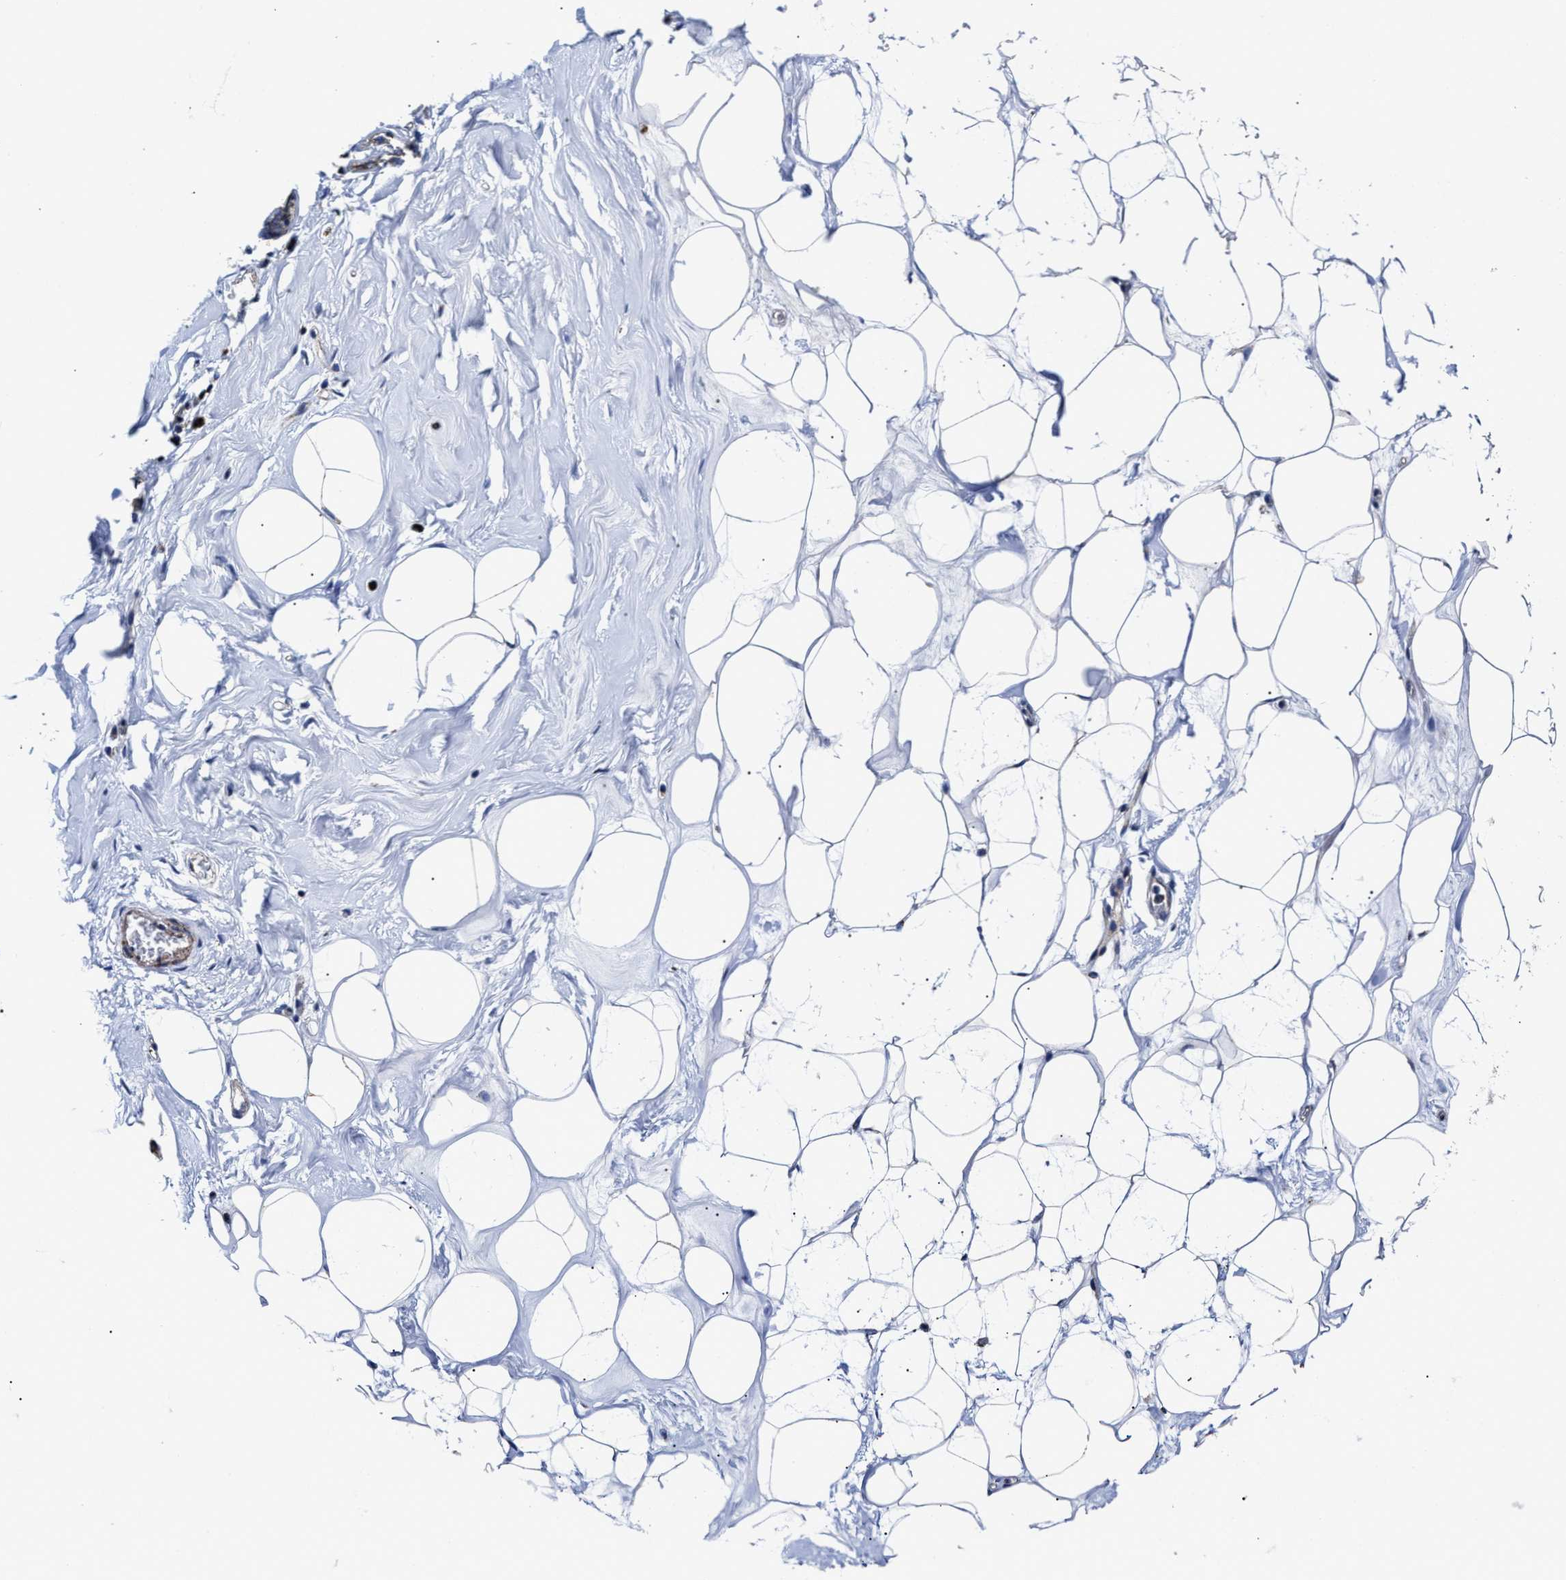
{"staining": {"intensity": "negative", "quantity": "none", "location": "none"}, "tissue": "adipose tissue", "cell_type": "Adipocytes", "image_type": "normal", "snomed": [{"axis": "morphology", "description": "Normal tissue, NOS"}, {"axis": "morphology", "description": "Fibrosis, NOS"}, {"axis": "topography", "description": "Breast"}, {"axis": "topography", "description": "Adipose tissue"}], "caption": "Adipose tissue was stained to show a protein in brown. There is no significant expression in adipocytes. (DAB (3,3'-diaminobenzidine) immunohistochemistry visualized using brightfield microscopy, high magnification).", "gene": "HINT2", "patient": {"sex": "female", "age": 39}}